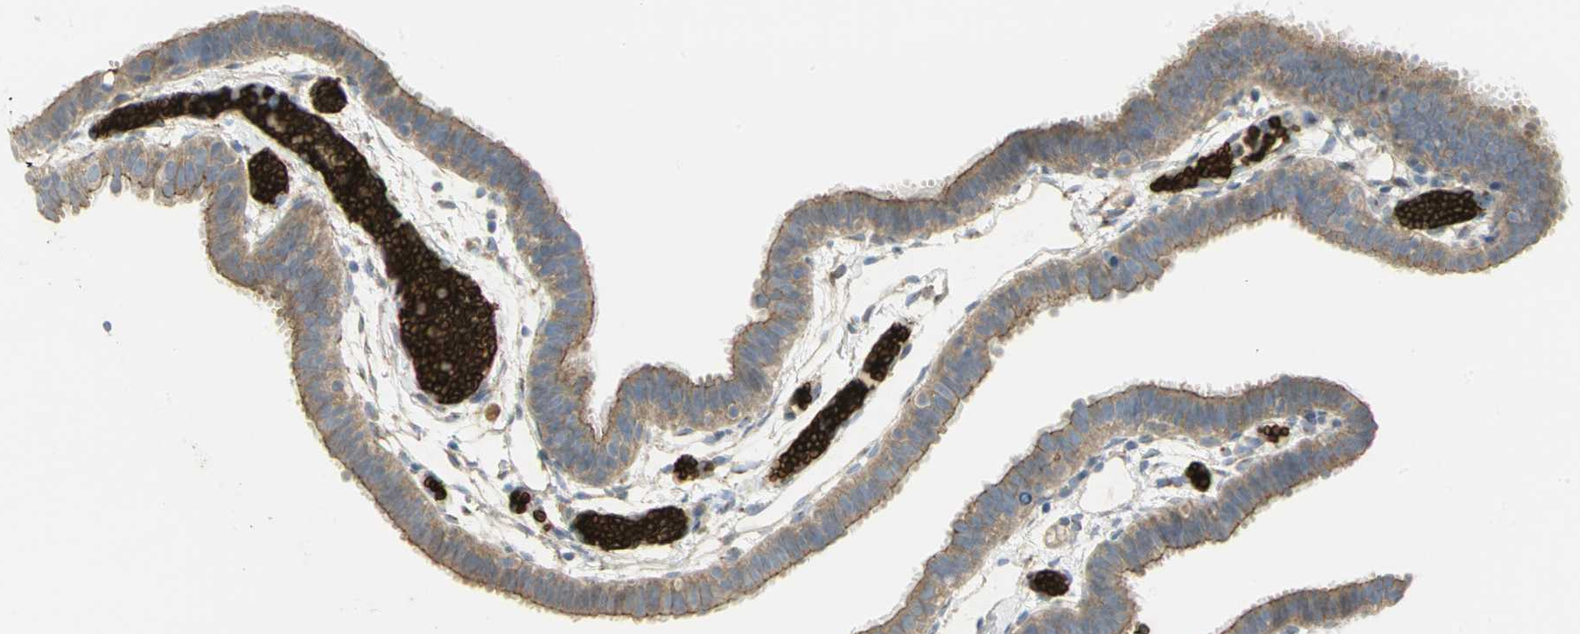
{"staining": {"intensity": "moderate", "quantity": ">75%", "location": "cytoplasmic/membranous"}, "tissue": "fallopian tube", "cell_type": "Glandular cells", "image_type": "normal", "snomed": [{"axis": "morphology", "description": "Normal tissue, NOS"}, {"axis": "topography", "description": "Fallopian tube"}], "caption": "A micrograph of human fallopian tube stained for a protein shows moderate cytoplasmic/membranous brown staining in glandular cells.", "gene": "ANK1", "patient": {"sex": "female", "age": 29}}